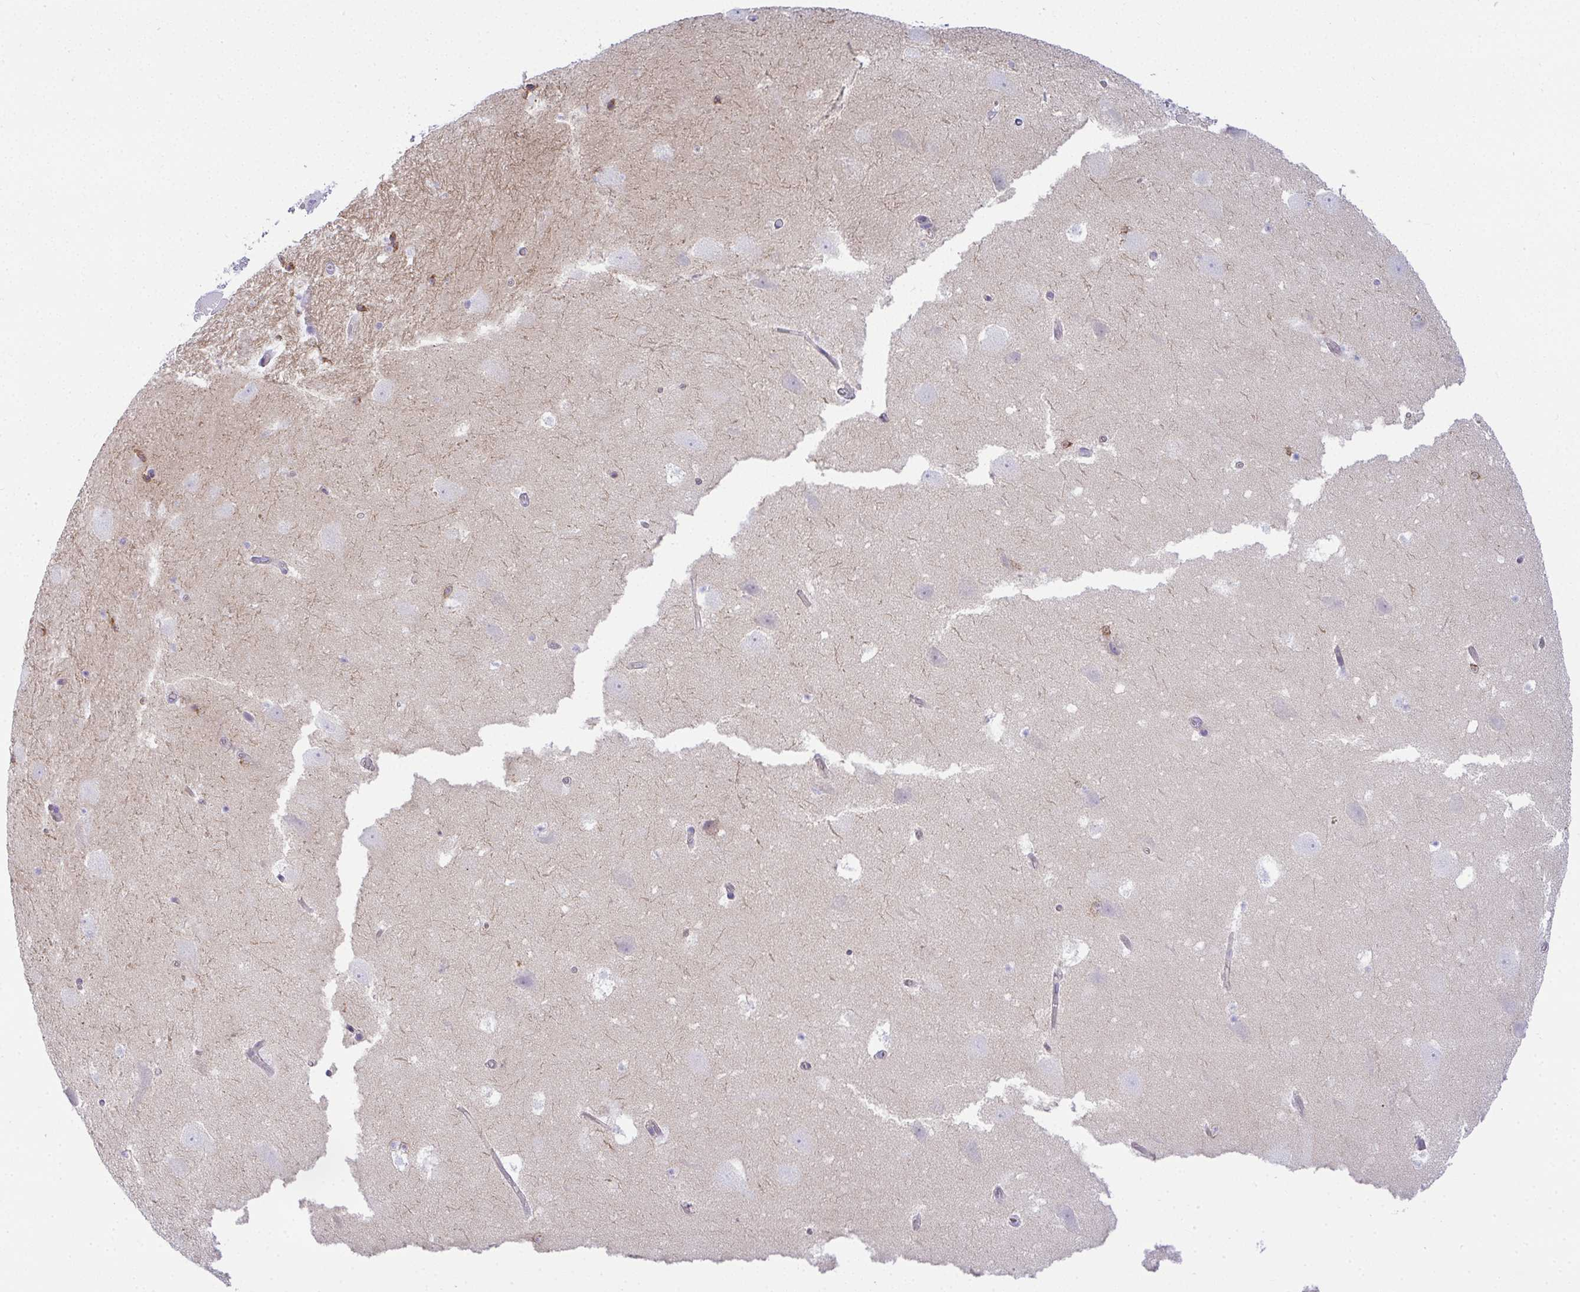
{"staining": {"intensity": "moderate", "quantity": "<25%", "location": "cytoplasmic/membranous"}, "tissue": "hippocampus", "cell_type": "Glial cells", "image_type": "normal", "snomed": [{"axis": "morphology", "description": "Normal tissue, NOS"}, {"axis": "topography", "description": "Hippocampus"}], "caption": "Immunohistochemistry (IHC) staining of benign hippocampus, which reveals low levels of moderate cytoplasmic/membranous expression in approximately <25% of glial cells indicating moderate cytoplasmic/membranous protein expression. The staining was performed using DAB (brown) for protein detection and nuclei were counterstained in hematoxylin (blue).", "gene": "FAM177A1", "patient": {"sex": "female", "age": 42}}